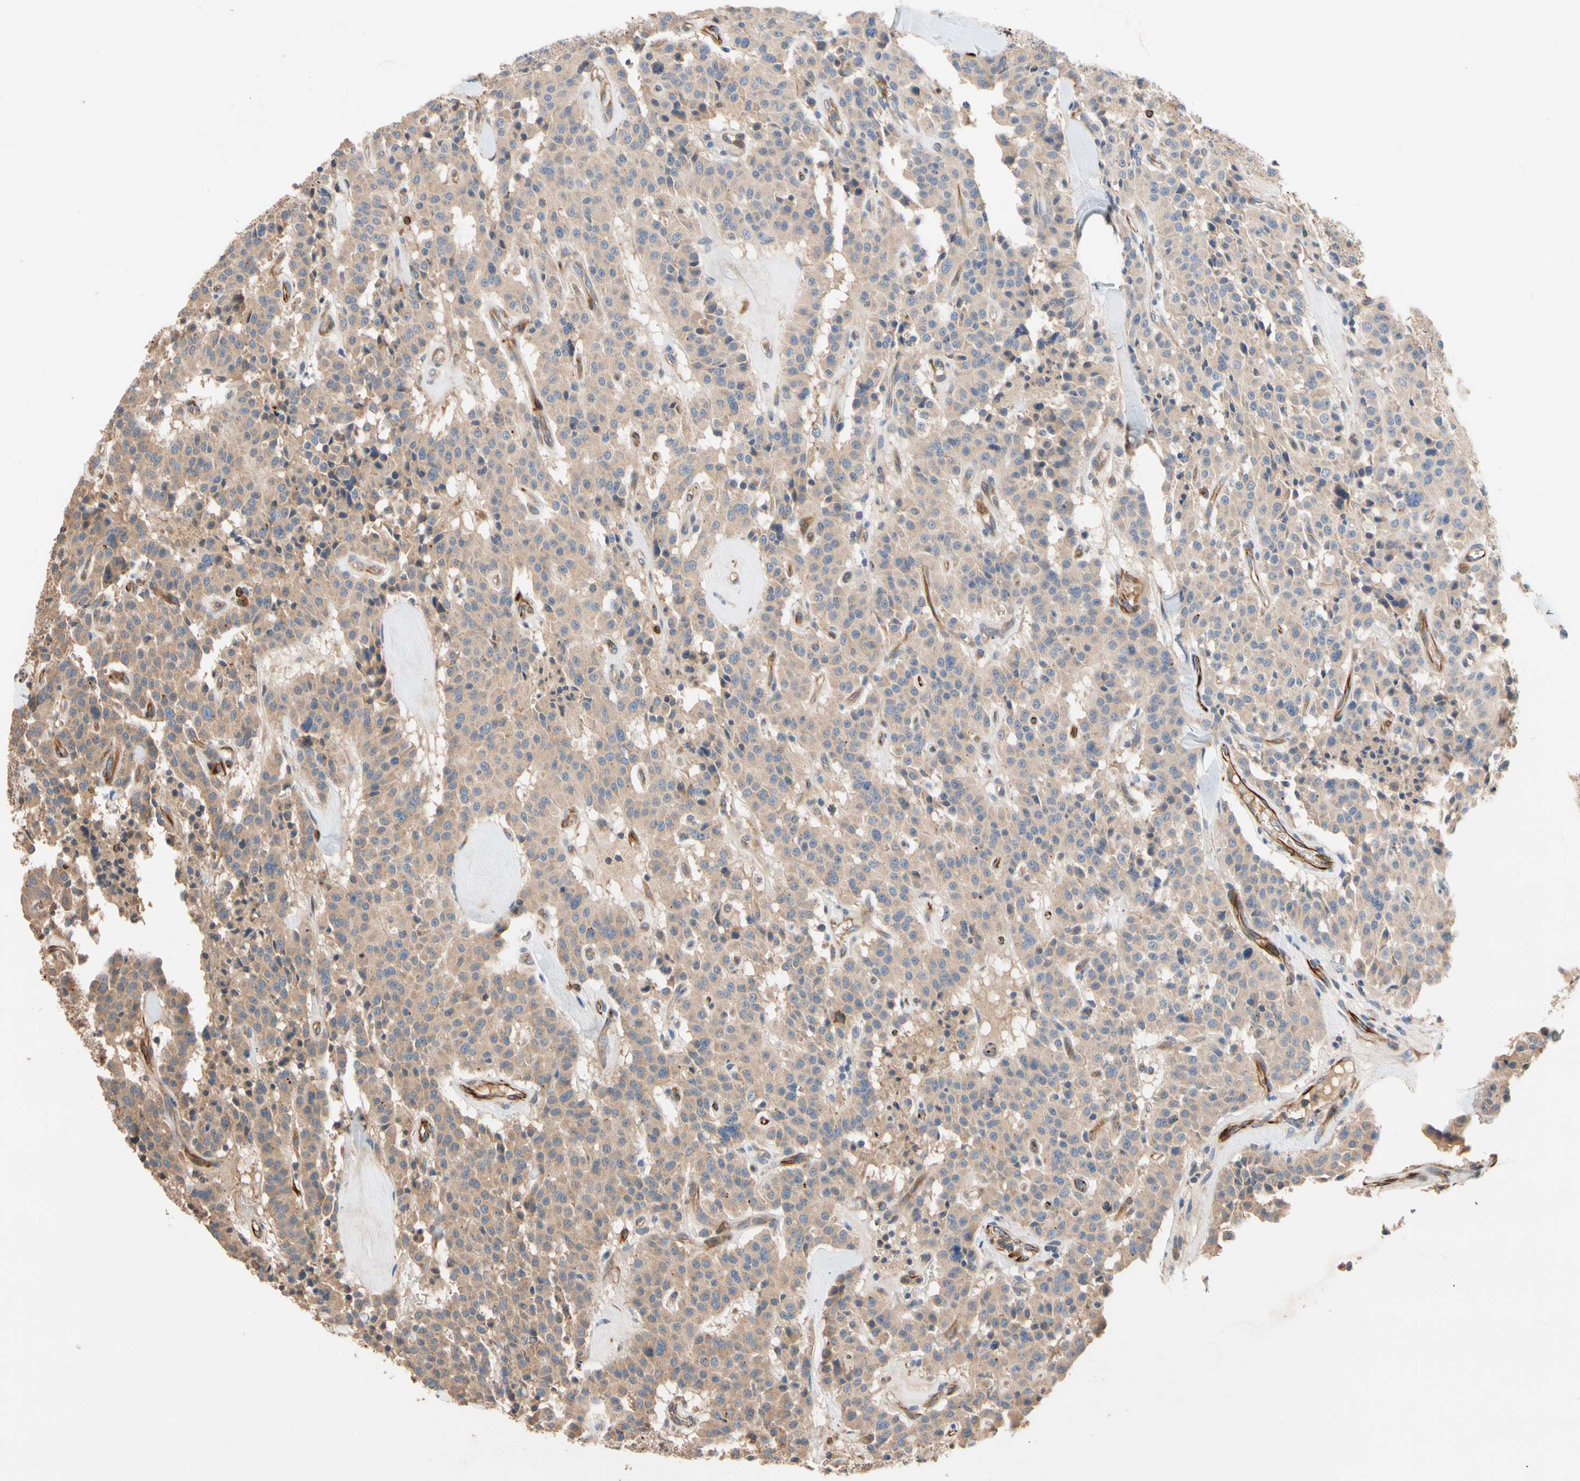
{"staining": {"intensity": "moderate", "quantity": ">75%", "location": "cytoplasmic/membranous"}, "tissue": "carcinoid", "cell_type": "Tumor cells", "image_type": "cancer", "snomed": [{"axis": "morphology", "description": "Carcinoid, malignant, NOS"}, {"axis": "topography", "description": "Lung"}], "caption": "An immunohistochemistry photomicrograph of neoplastic tissue is shown. Protein staining in brown labels moderate cytoplasmic/membranous positivity in carcinoid (malignant) within tumor cells.", "gene": "FGD6", "patient": {"sex": "male", "age": 30}}